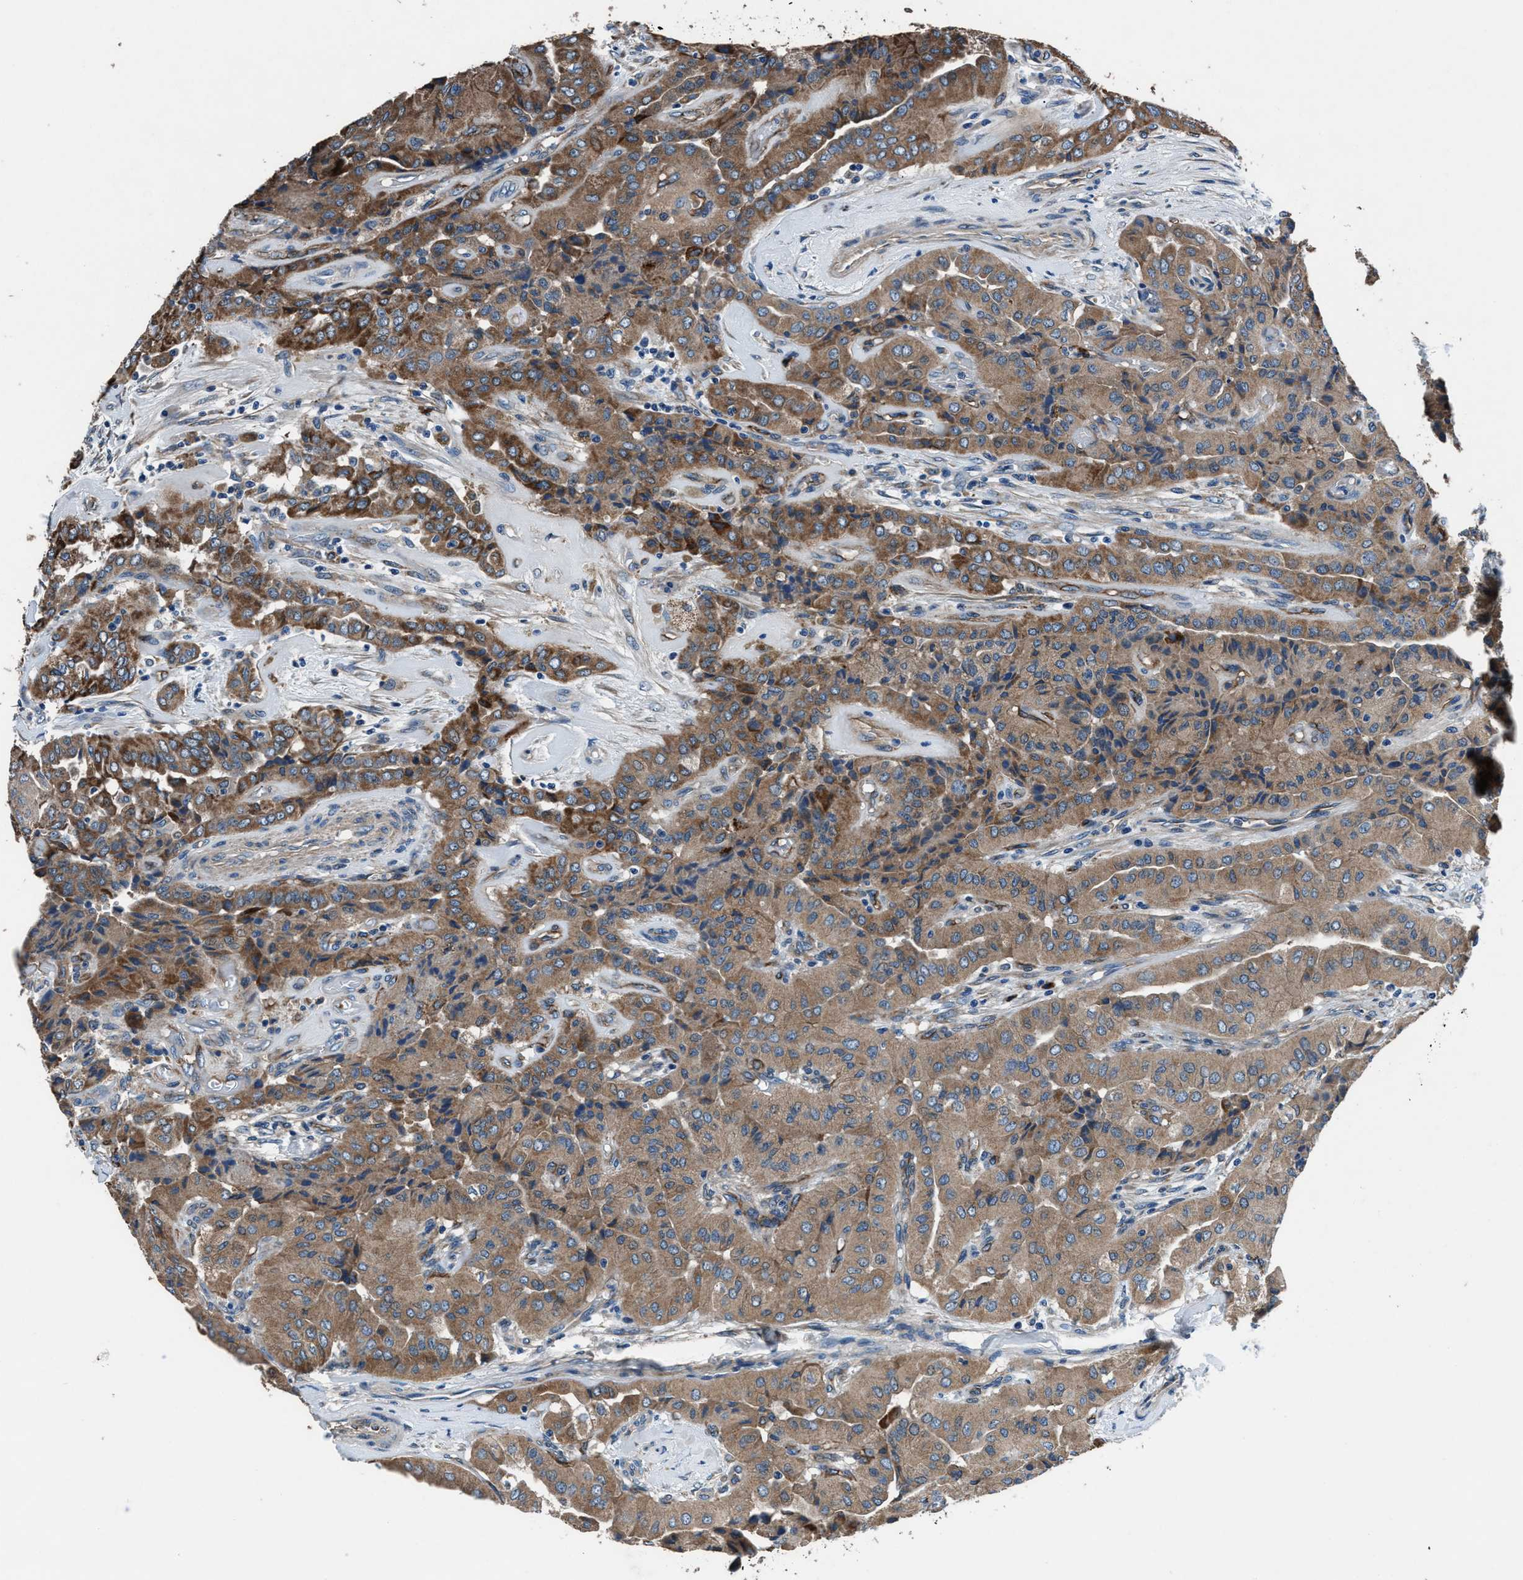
{"staining": {"intensity": "moderate", "quantity": ">75%", "location": "cytoplasmic/membranous"}, "tissue": "thyroid cancer", "cell_type": "Tumor cells", "image_type": "cancer", "snomed": [{"axis": "morphology", "description": "Papillary adenocarcinoma, NOS"}, {"axis": "topography", "description": "Thyroid gland"}], "caption": "Protein staining reveals moderate cytoplasmic/membranous positivity in approximately >75% of tumor cells in thyroid papillary adenocarcinoma.", "gene": "PRTFDC1", "patient": {"sex": "female", "age": 59}}